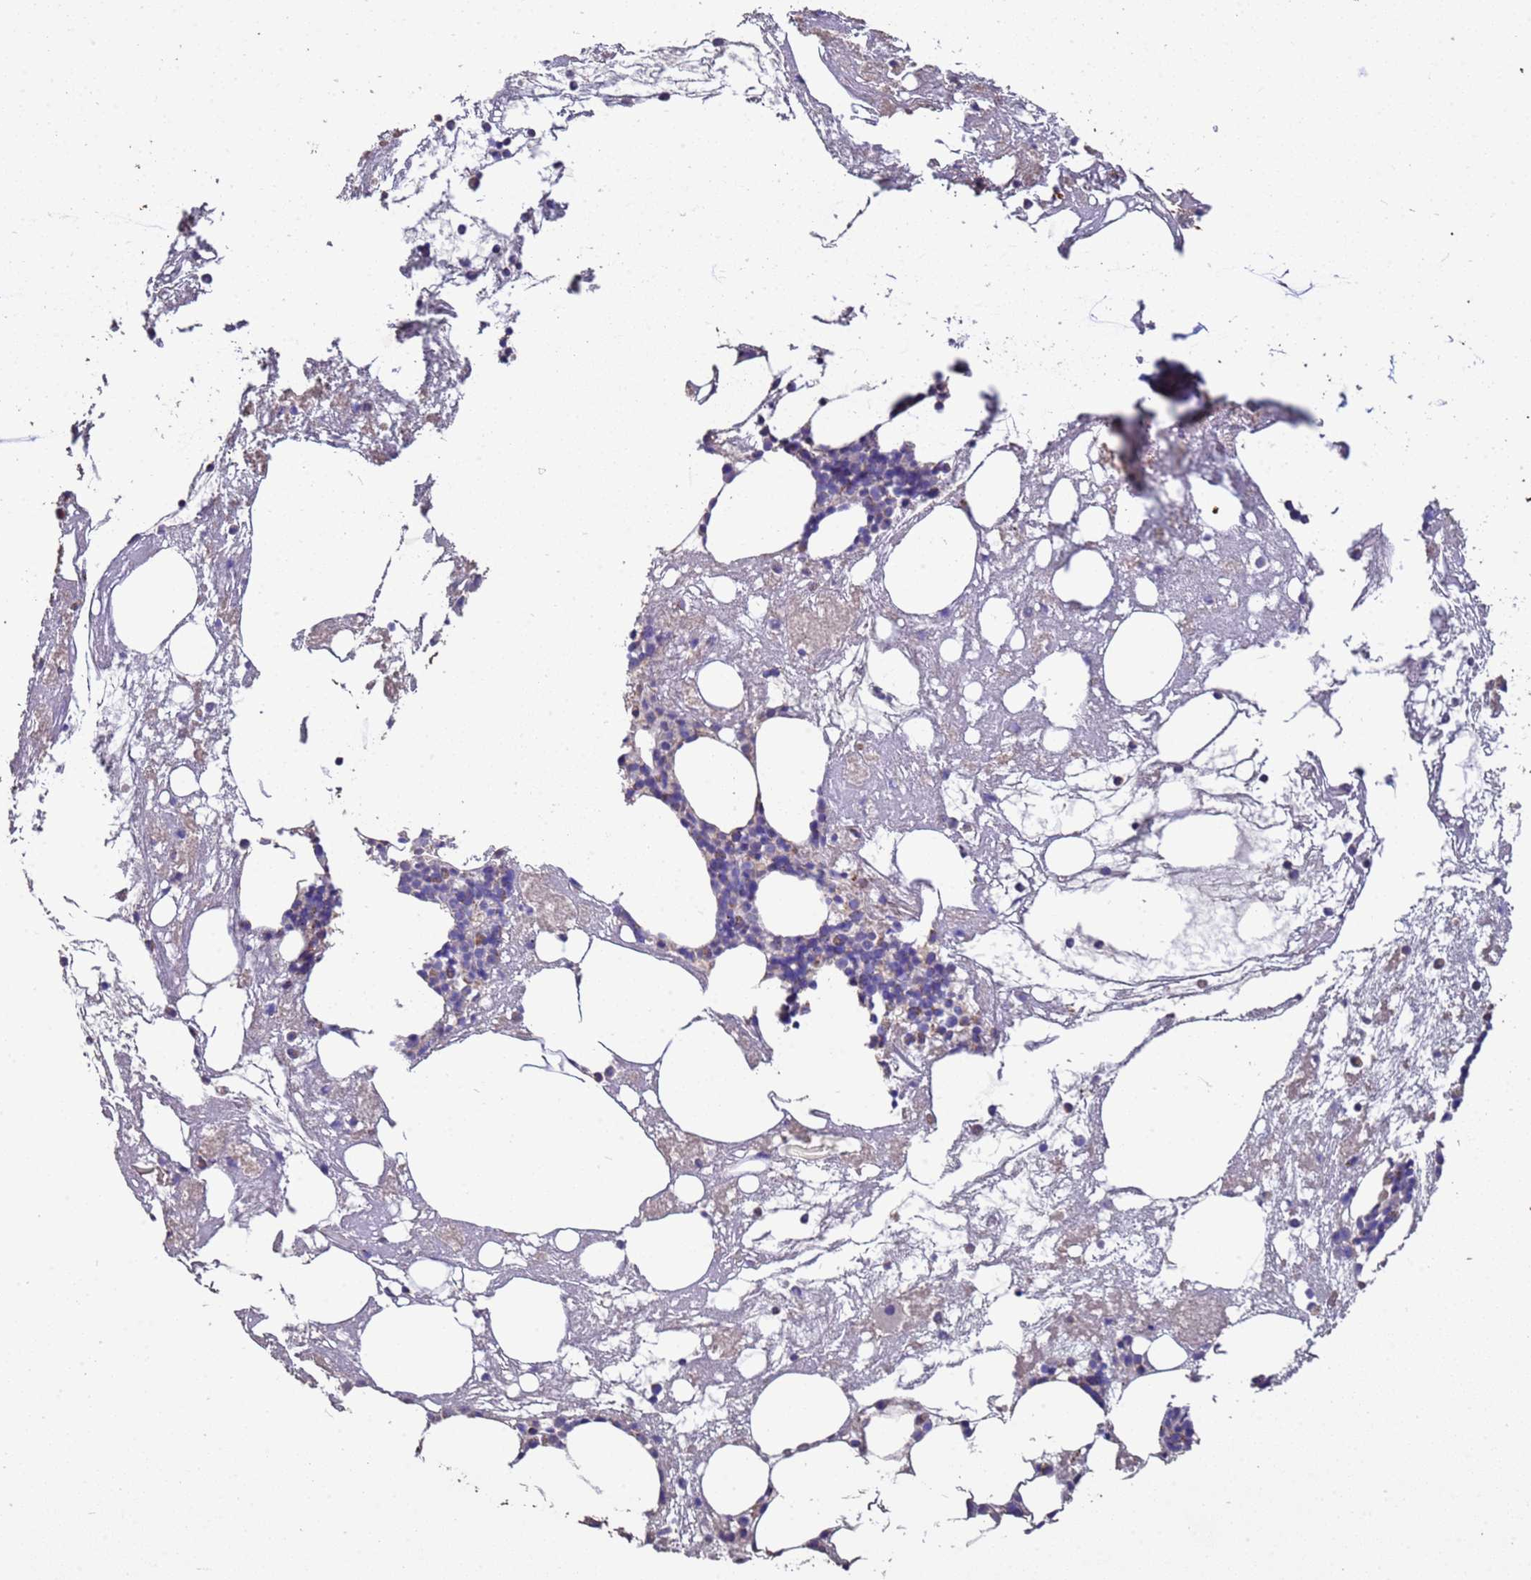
{"staining": {"intensity": "moderate", "quantity": "<25%", "location": "cytoplasmic/membranous"}, "tissue": "bone marrow", "cell_type": "Hematopoietic cells", "image_type": "normal", "snomed": [{"axis": "morphology", "description": "Normal tissue, NOS"}, {"axis": "topography", "description": "Bone marrow"}], "caption": "Brown immunohistochemical staining in benign human bone marrow exhibits moderate cytoplasmic/membranous positivity in approximately <25% of hematopoietic cells. (DAB (3,3'-diaminobenzidine) = brown stain, brightfield microscopy at high magnification).", "gene": "ZNFX1", "patient": {"sex": "male", "age": 78}}